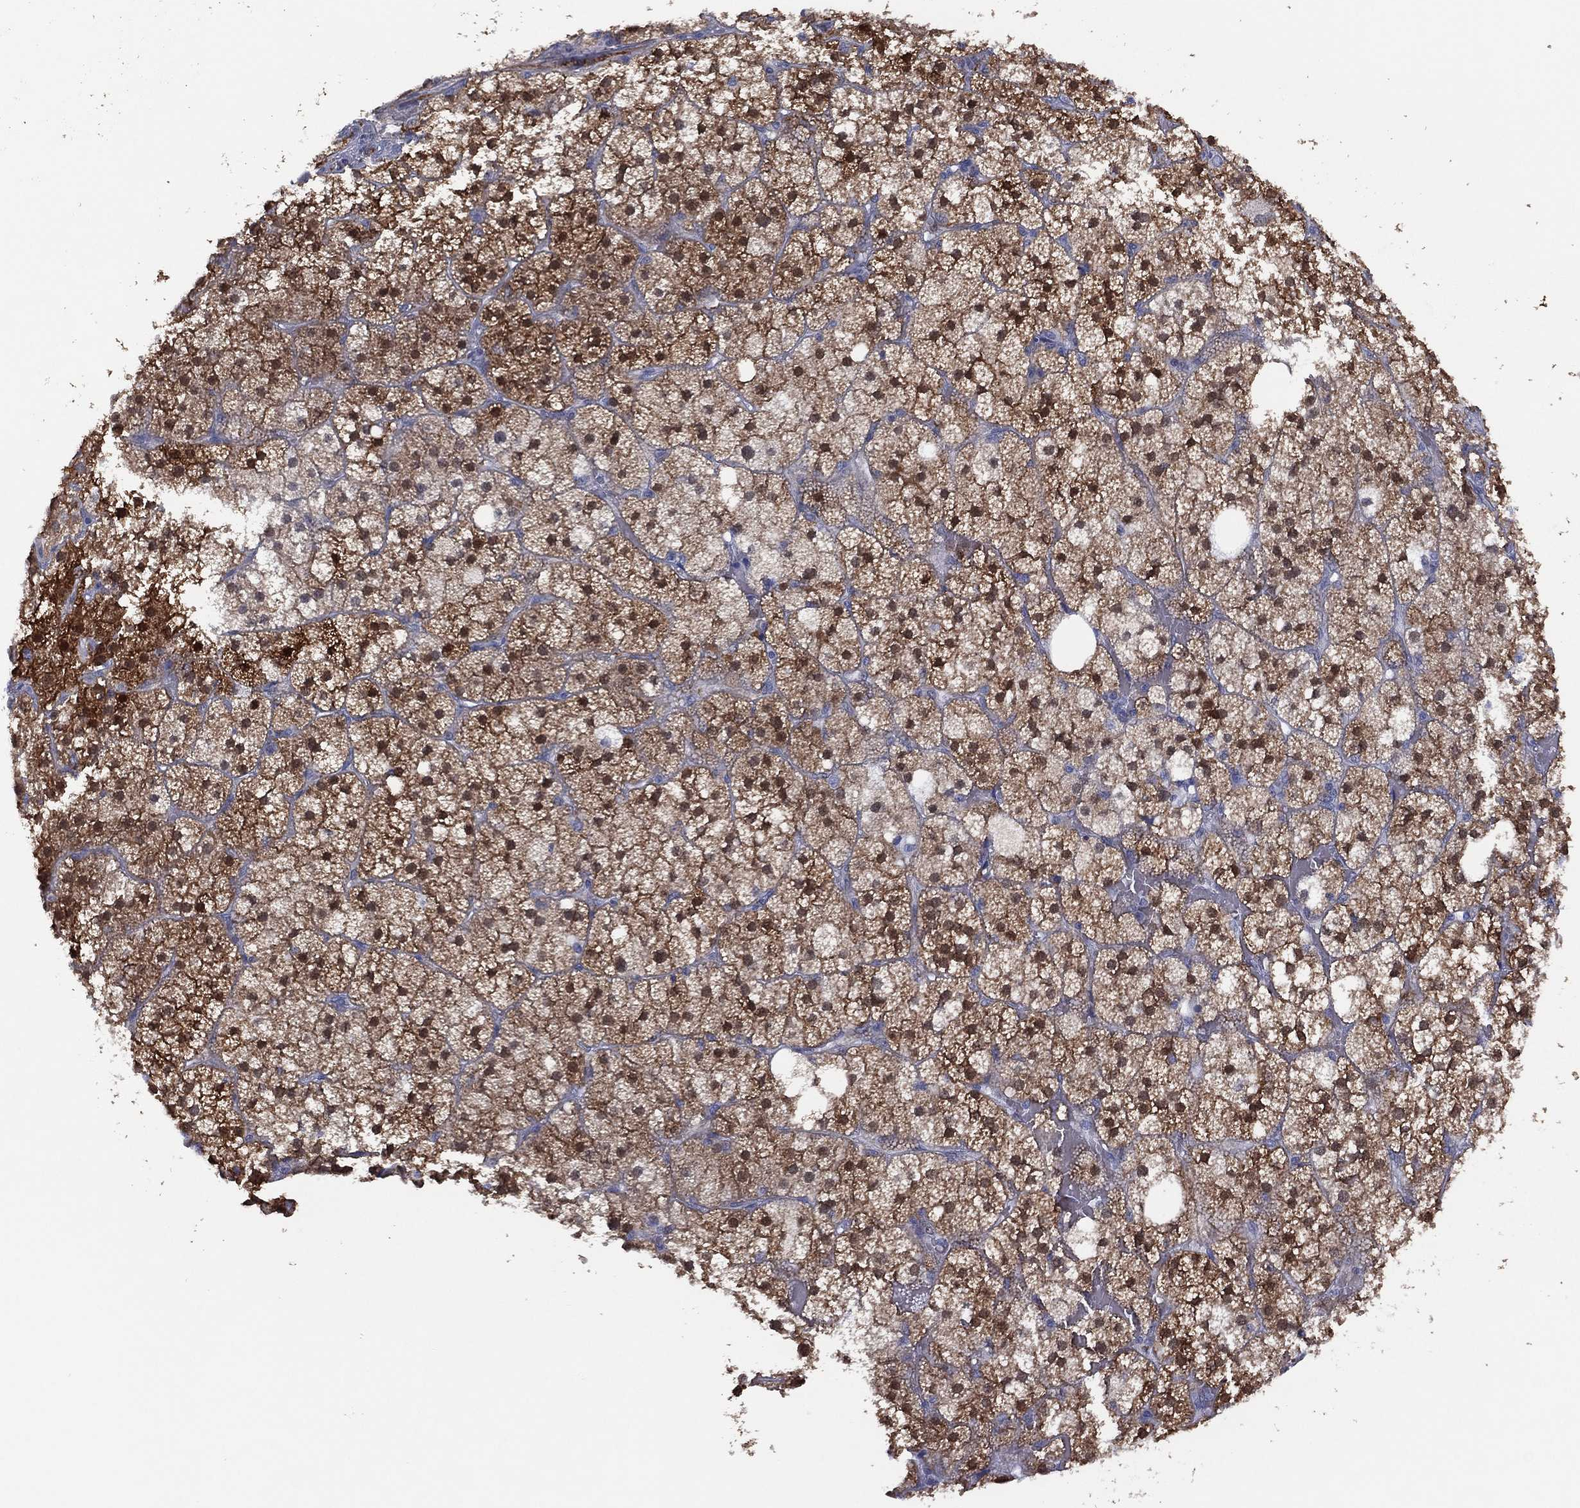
{"staining": {"intensity": "strong", "quantity": "25%-75%", "location": "cytoplasmic/membranous,nuclear"}, "tissue": "adrenal gland", "cell_type": "Glandular cells", "image_type": "normal", "snomed": [{"axis": "morphology", "description": "Normal tissue, NOS"}, {"axis": "topography", "description": "Adrenal gland"}], "caption": "High-magnification brightfield microscopy of normal adrenal gland stained with DAB (3,3'-diaminobenzidine) (brown) and counterstained with hematoxylin (blue). glandular cells exhibit strong cytoplasmic/membranous,nuclear expression is present in about25%-75% of cells. Immunohistochemistry stains the protein in brown and the nuclei are stained blue.", "gene": "DDAH1", "patient": {"sex": "male", "age": 53}}